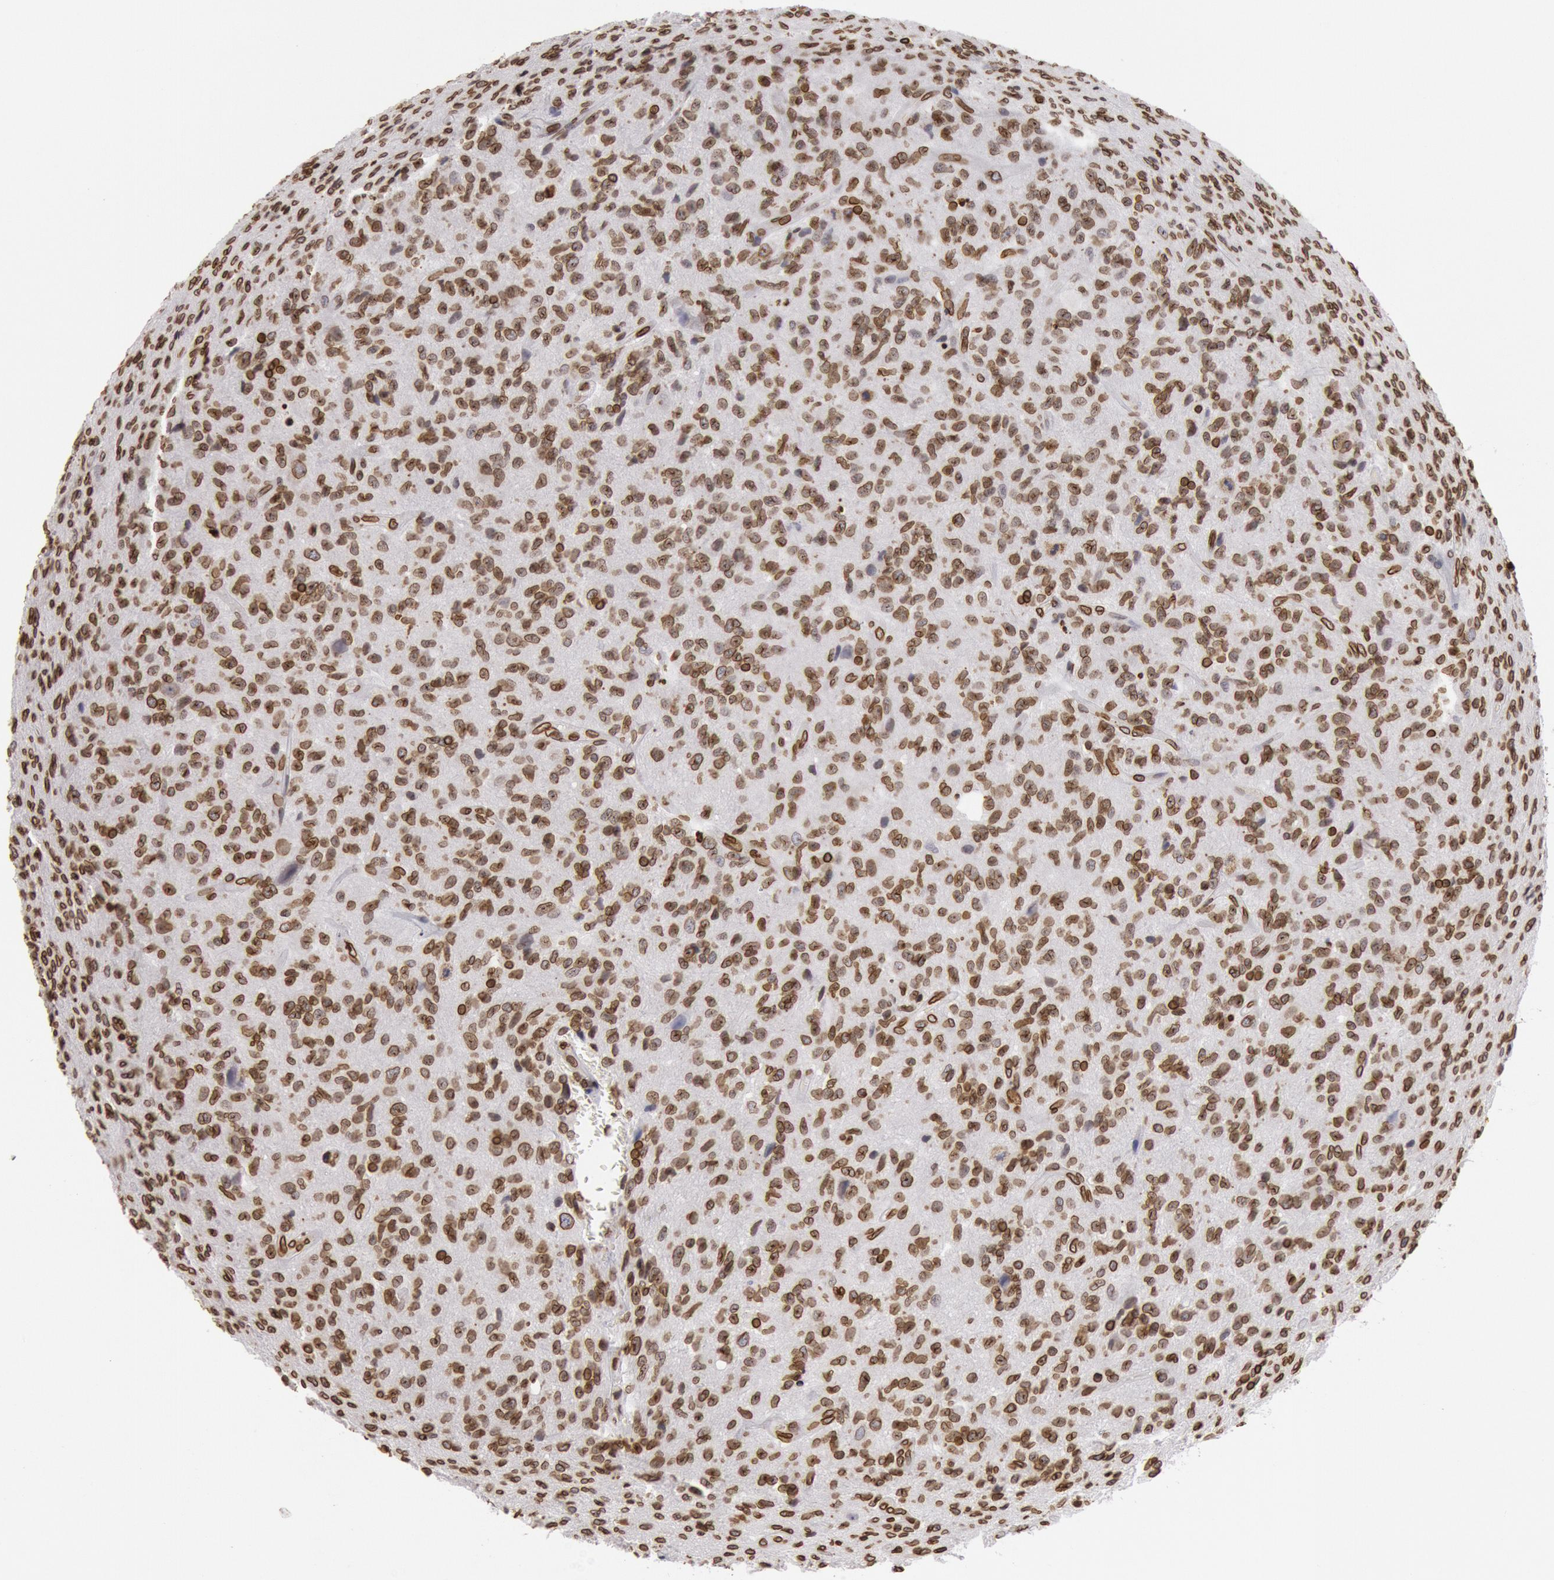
{"staining": {"intensity": "strong", "quantity": ">75%", "location": "cytoplasmic/membranous,nuclear"}, "tissue": "glioma", "cell_type": "Tumor cells", "image_type": "cancer", "snomed": [{"axis": "morphology", "description": "Glioma, malignant, High grade"}, {"axis": "topography", "description": "Brain"}], "caption": "IHC image of glioma stained for a protein (brown), which exhibits high levels of strong cytoplasmic/membranous and nuclear staining in about >75% of tumor cells.", "gene": "SUN2", "patient": {"sex": "male", "age": 36}}